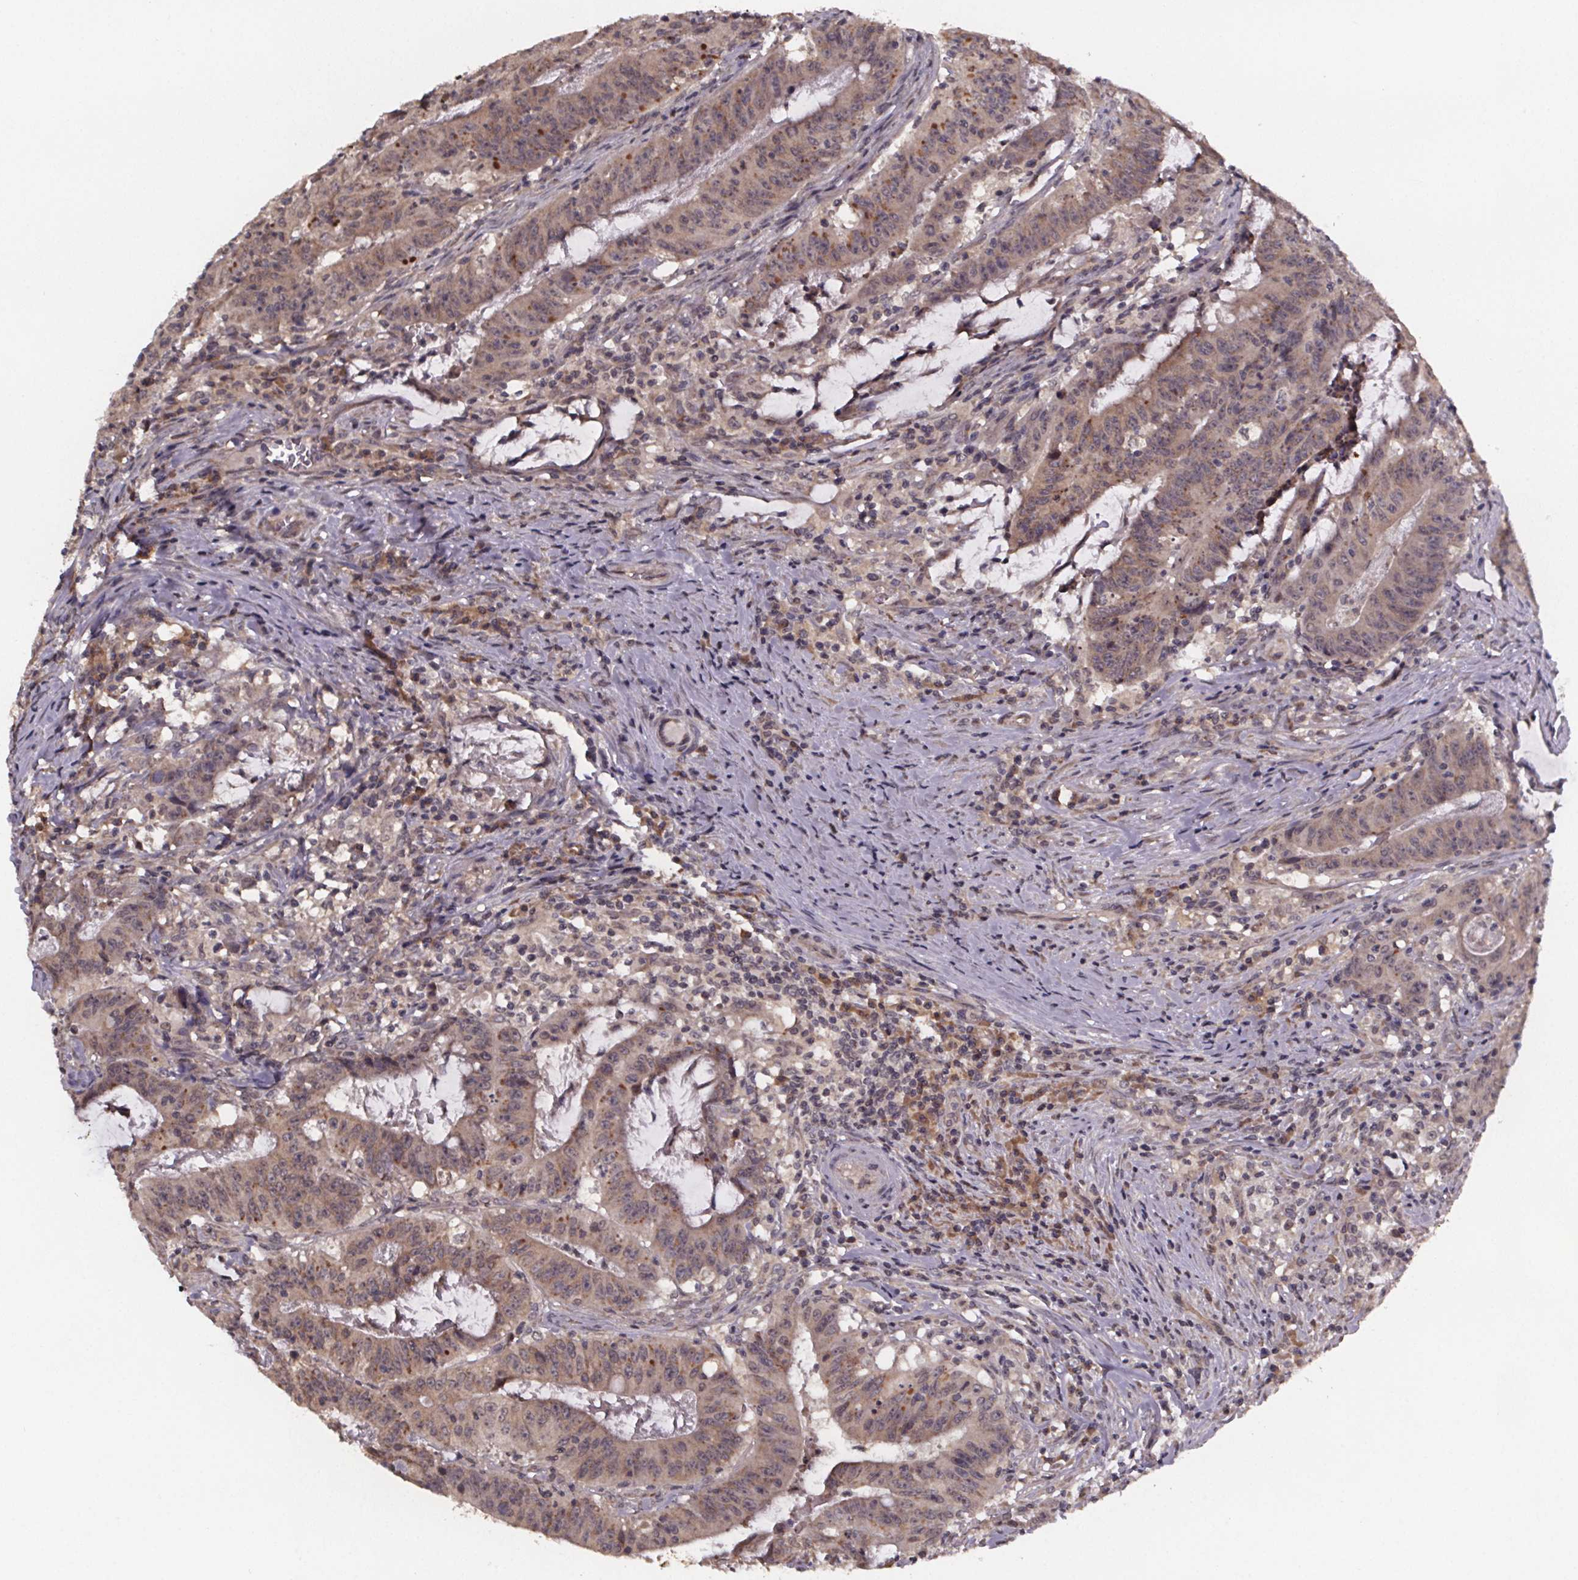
{"staining": {"intensity": "weak", "quantity": ">75%", "location": "cytoplasmic/membranous"}, "tissue": "colorectal cancer", "cell_type": "Tumor cells", "image_type": "cancer", "snomed": [{"axis": "morphology", "description": "Adenocarcinoma, NOS"}, {"axis": "topography", "description": "Colon"}], "caption": "About >75% of tumor cells in human colorectal cancer (adenocarcinoma) show weak cytoplasmic/membranous protein positivity as visualized by brown immunohistochemical staining.", "gene": "SAT1", "patient": {"sex": "male", "age": 33}}